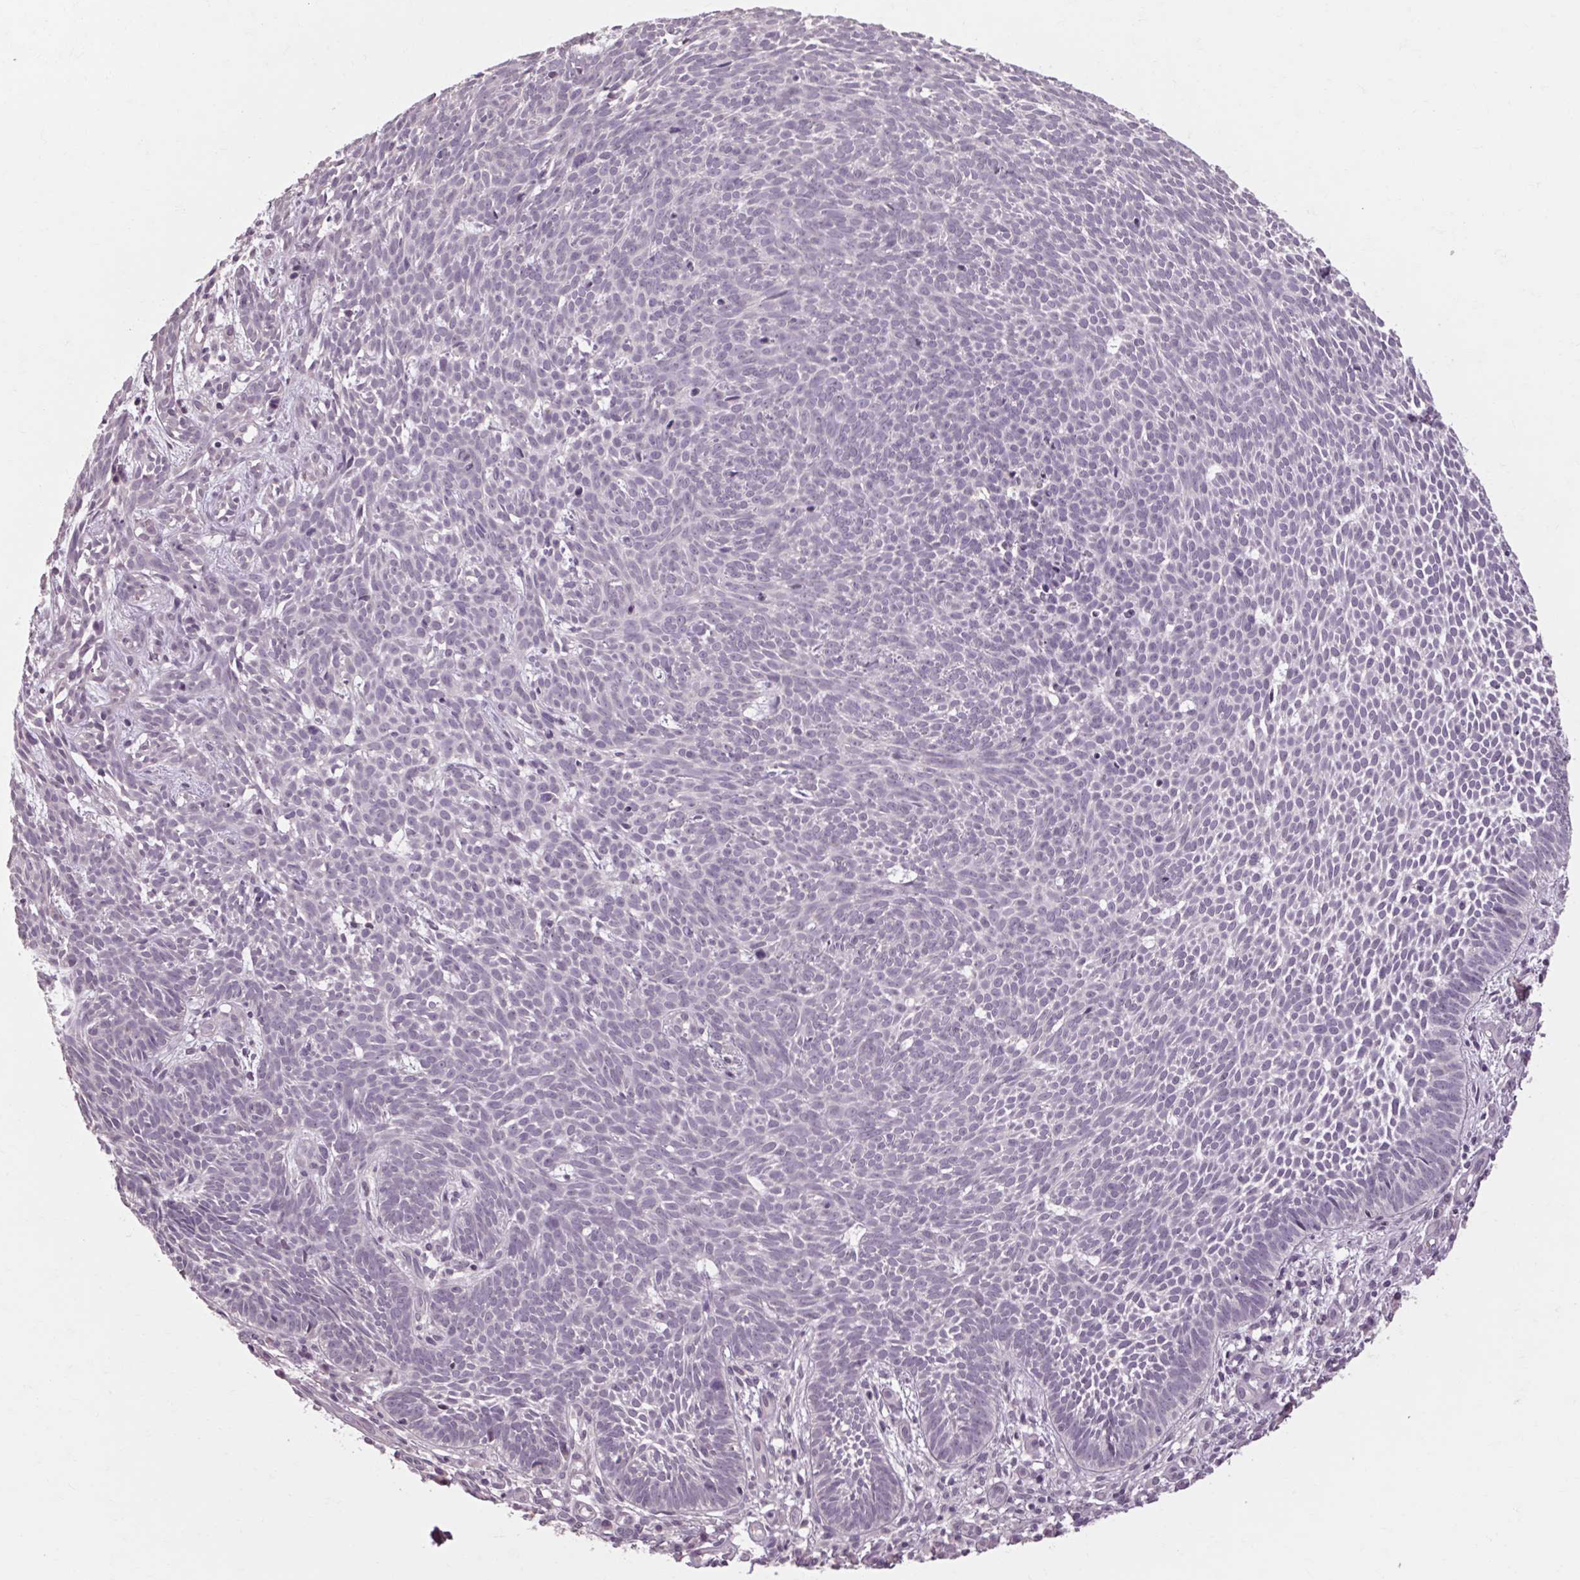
{"staining": {"intensity": "negative", "quantity": "none", "location": "none"}, "tissue": "skin cancer", "cell_type": "Tumor cells", "image_type": "cancer", "snomed": [{"axis": "morphology", "description": "Basal cell carcinoma"}, {"axis": "topography", "description": "Skin"}], "caption": "Immunohistochemical staining of skin basal cell carcinoma demonstrates no significant expression in tumor cells.", "gene": "POMC", "patient": {"sex": "male", "age": 59}}